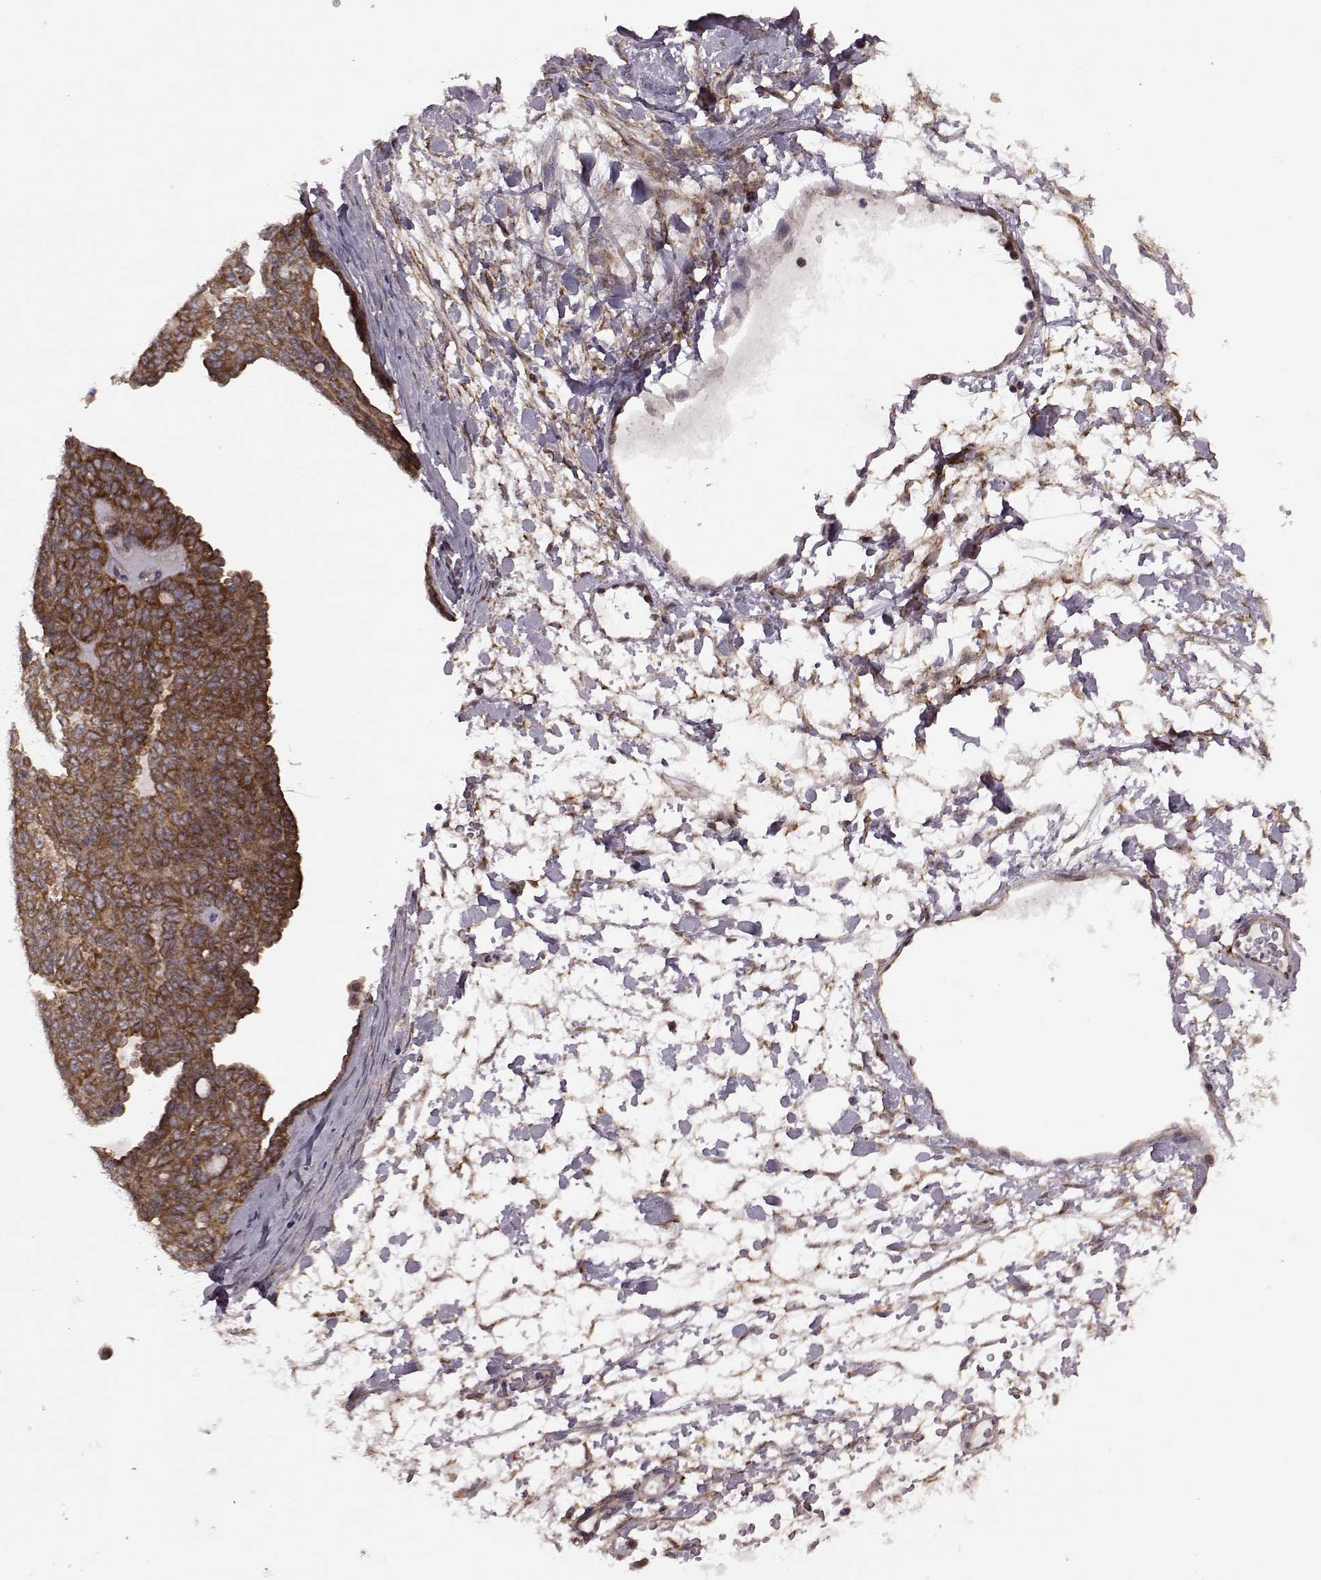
{"staining": {"intensity": "strong", "quantity": ">75%", "location": "cytoplasmic/membranous"}, "tissue": "ovarian cancer", "cell_type": "Tumor cells", "image_type": "cancer", "snomed": [{"axis": "morphology", "description": "Cystadenocarcinoma, serous, NOS"}, {"axis": "topography", "description": "Ovary"}], "caption": "IHC (DAB) staining of human ovarian cancer shows strong cytoplasmic/membranous protein positivity in approximately >75% of tumor cells. The protein of interest is shown in brown color, while the nuclei are stained blue.", "gene": "URI1", "patient": {"sex": "female", "age": 71}}